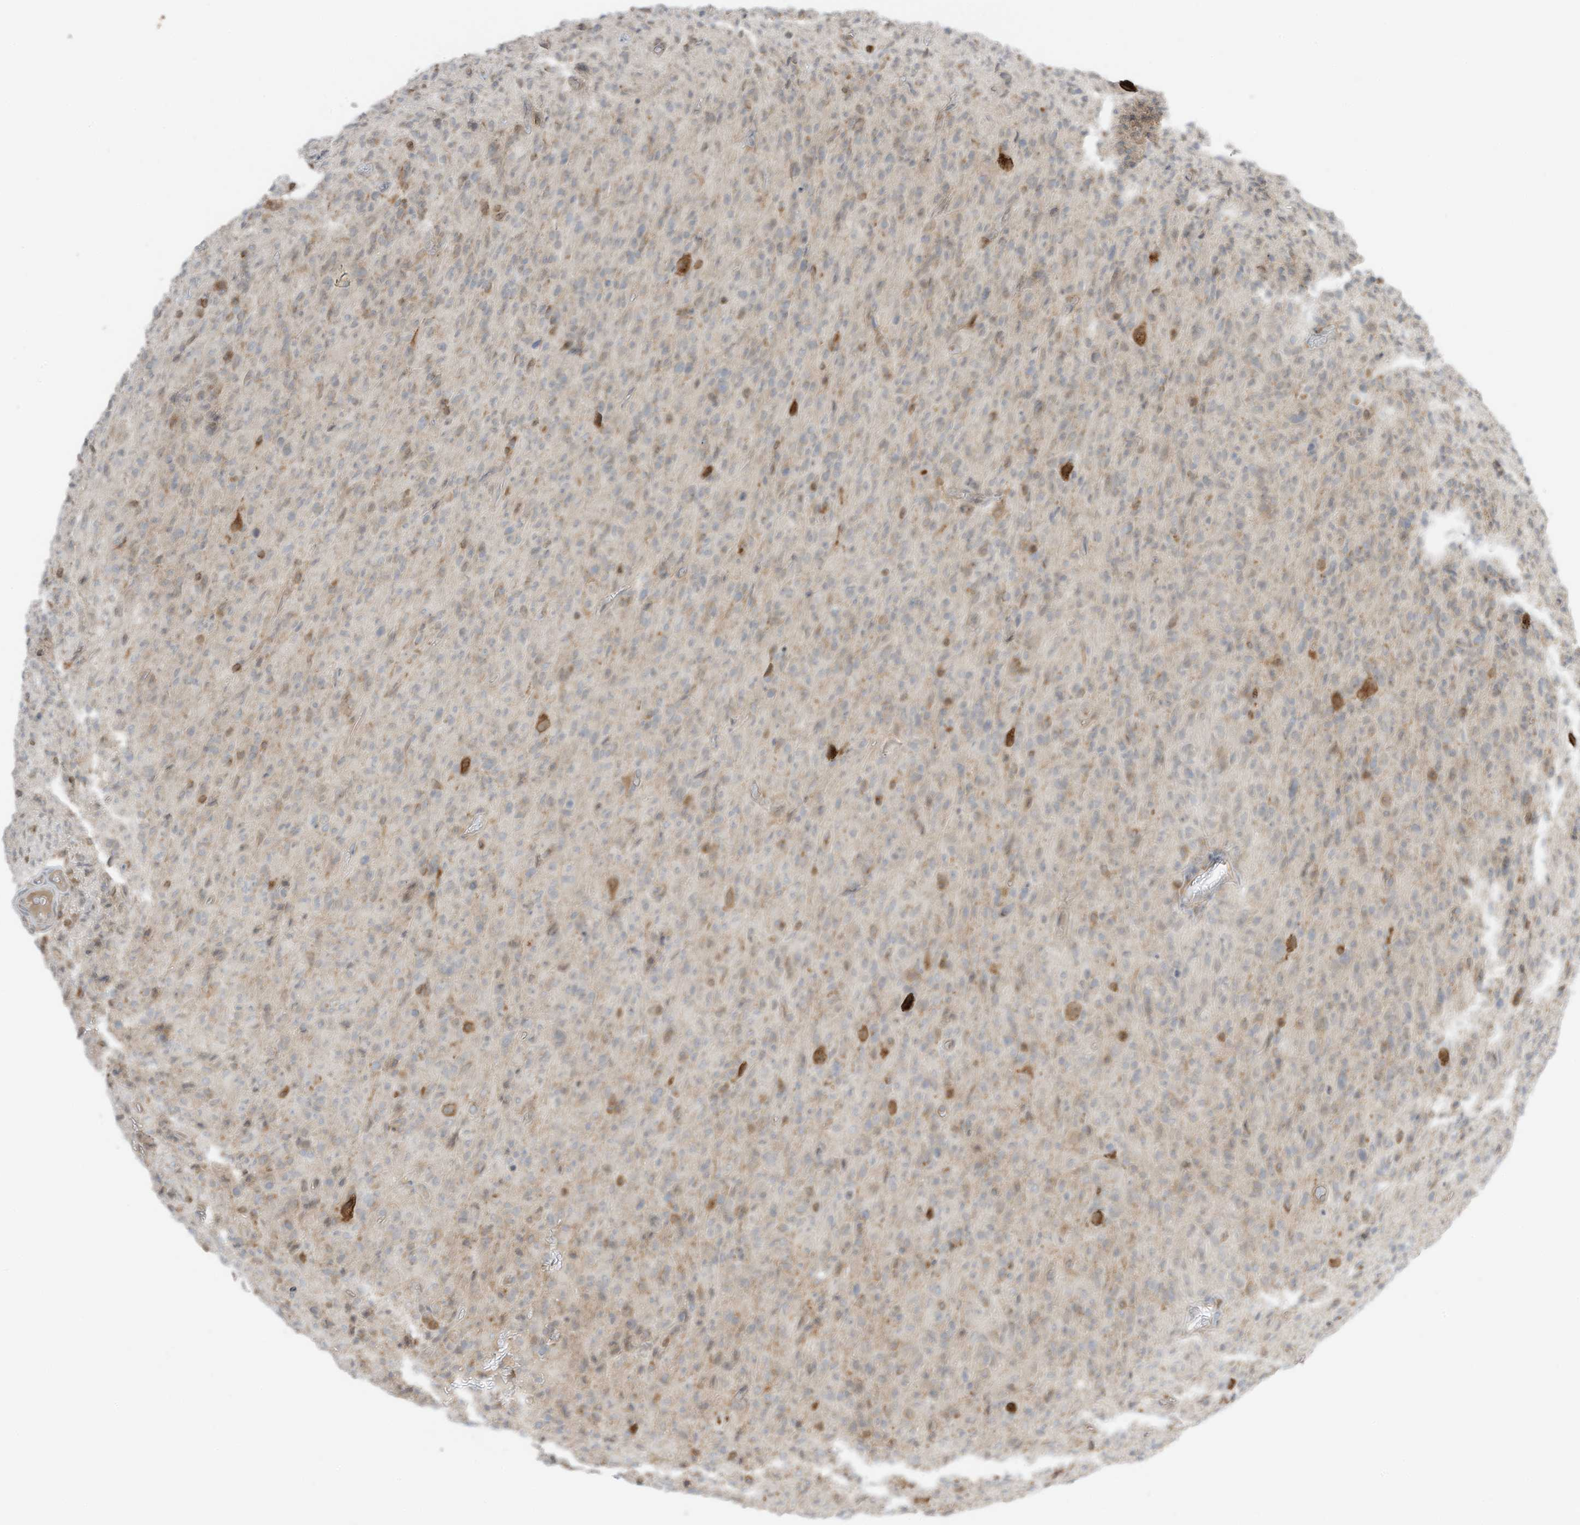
{"staining": {"intensity": "weak", "quantity": "25%-75%", "location": "cytoplasmic/membranous"}, "tissue": "glioma", "cell_type": "Tumor cells", "image_type": "cancer", "snomed": [{"axis": "morphology", "description": "Glioma, malignant, High grade"}, {"axis": "topography", "description": "Brain"}], "caption": "Glioma tissue reveals weak cytoplasmic/membranous positivity in about 25%-75% of tumor cells, visualized by immunohistochemistry. (IHC, brightfield microscopy, high magnification).", "gene": "SLC25A12", "patient": {"sex": "female", "age": 57}}